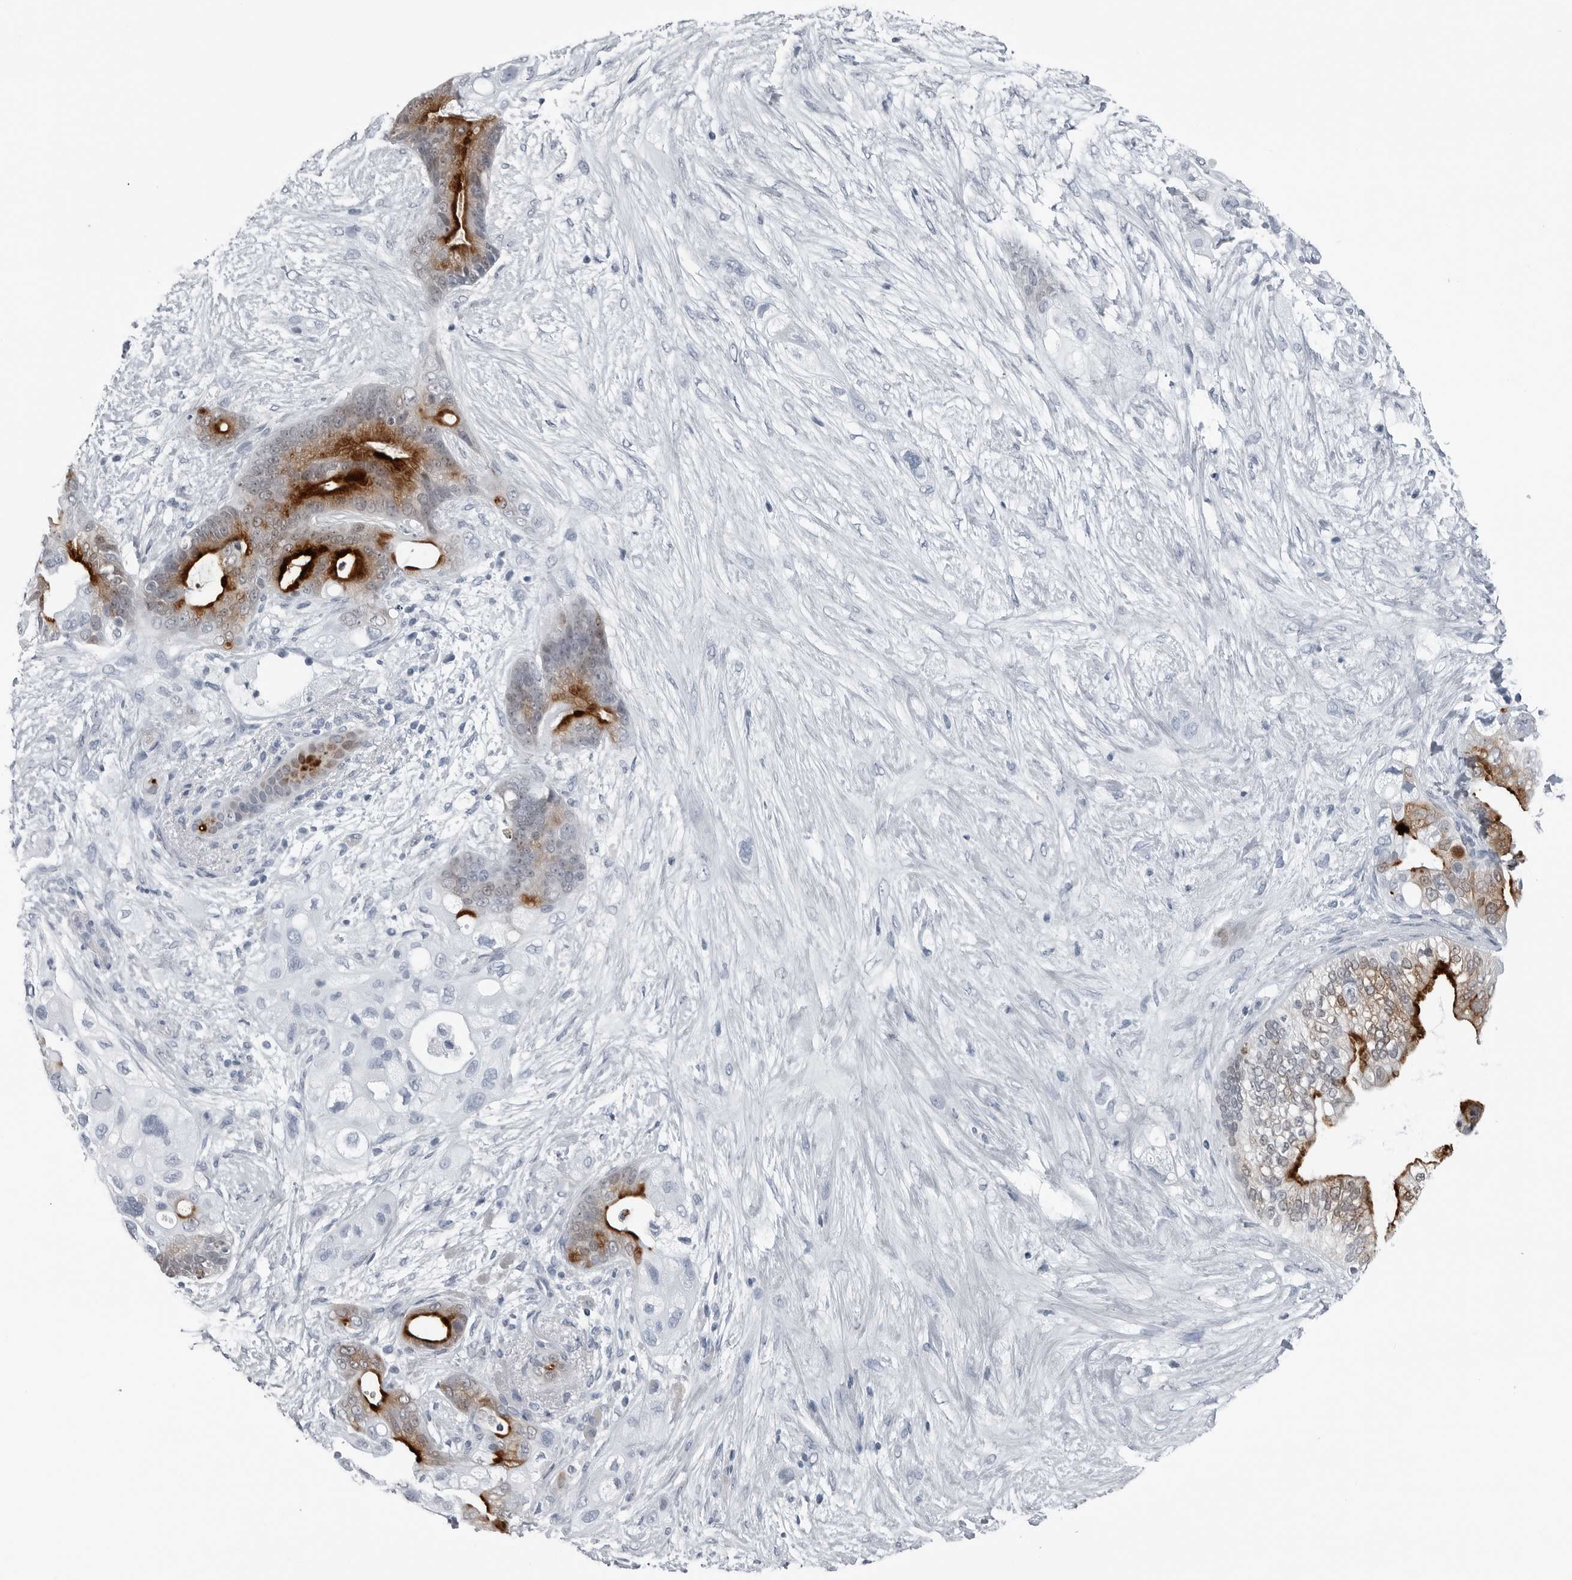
{"staining": {"intensity": "strong", "quantity": ">75%", "location": "cytoplasmic/membranous,nuclear"}, "tissue": "pancreatic cancer", "cell_type": "Tumor cells", "image_type": "cancer", "snomed": [{"axis": "morphology", "description": "Adenocarcinoma, NOS"}, {"axis": "topography", "description": "Pancreas"}], "caption": "IHC image of human pancreatic cancer (adenocarcinoma) stained for a protein (brown), which shows high levels of strong cytoplasmic/membranous and nuclear positivity in approximately >75% of tumor cells.", "gene": "SPINK1", "patient": {"sex": "male", "age": 53}}